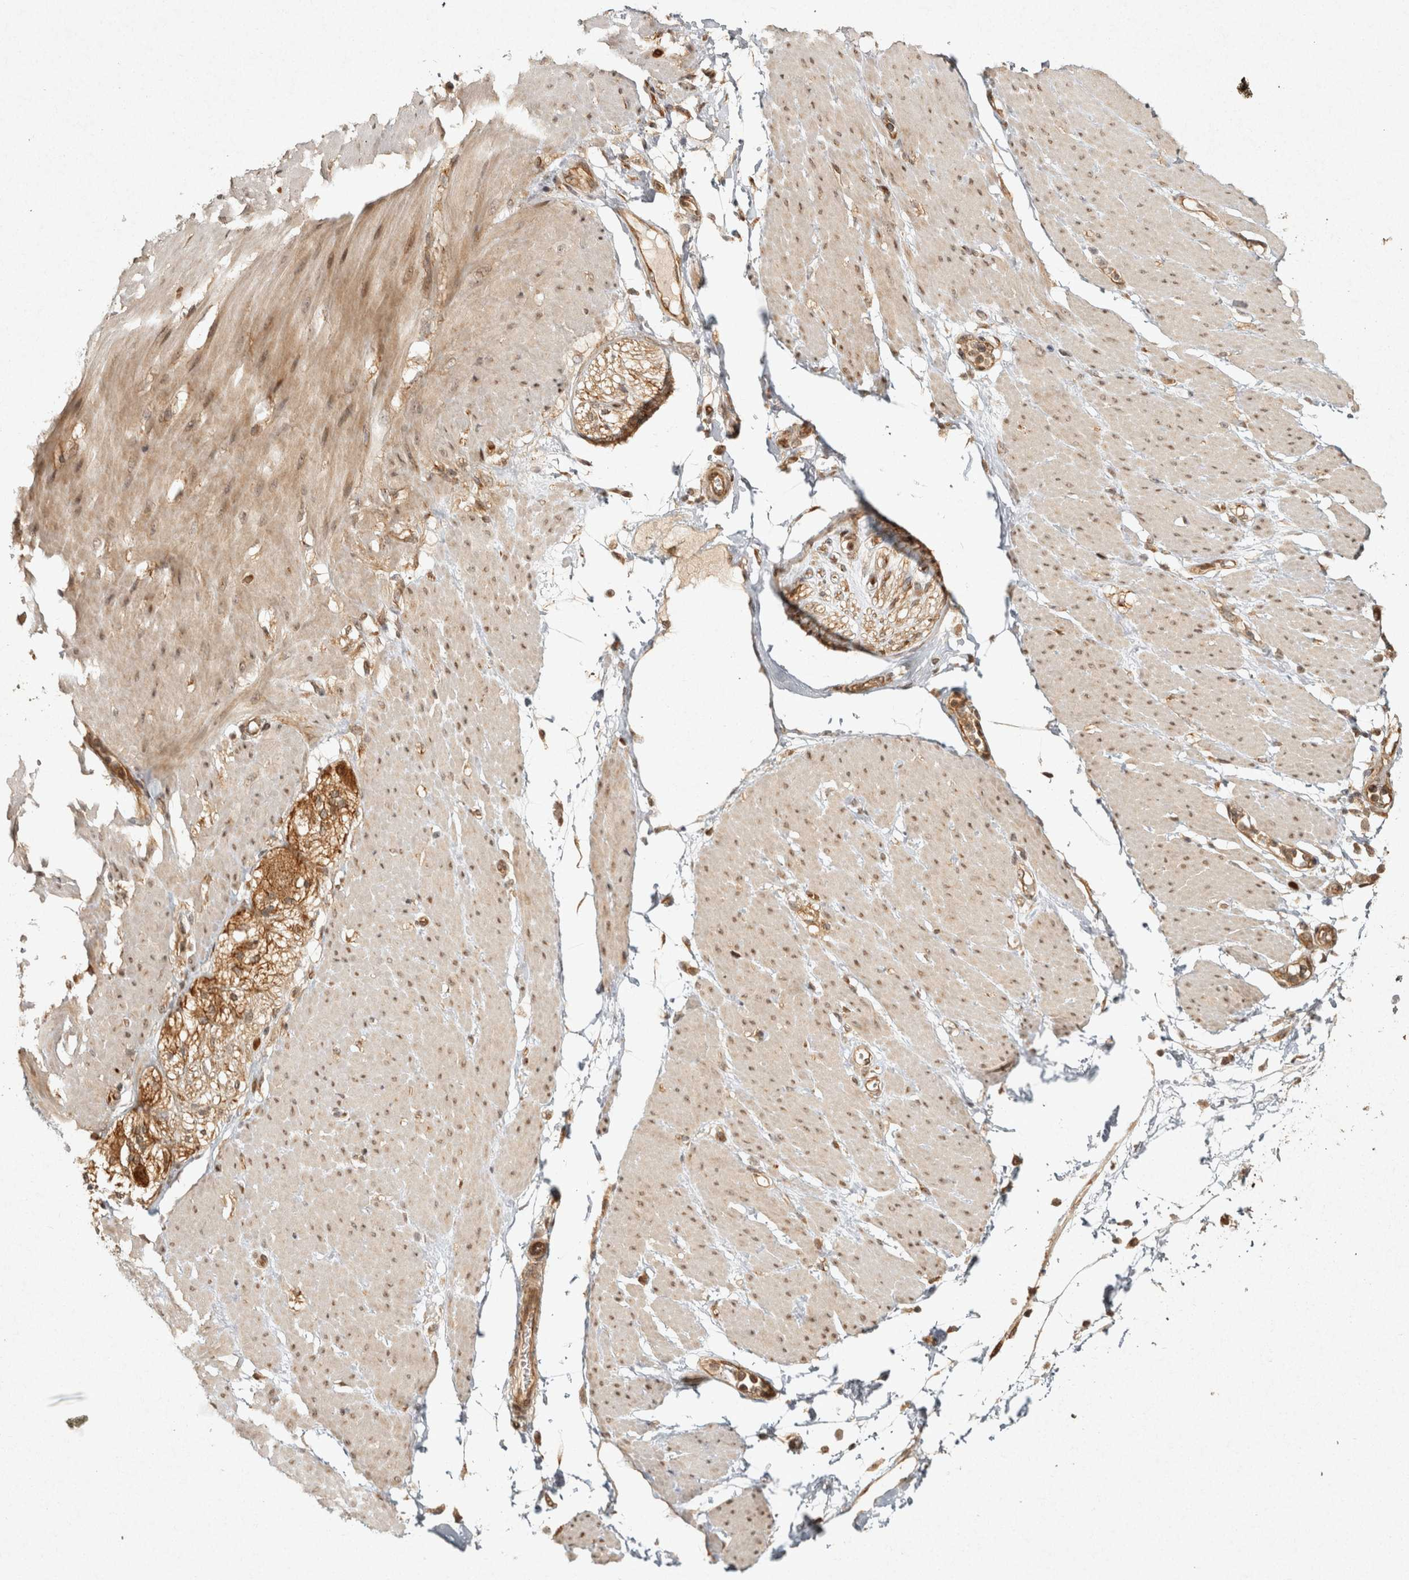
{"staining": {"intensity": "weak", "quantity": ">75%", "location": "cytoplasmic/membranous"}, "tissue": "adipose tissue", "cell_type": "Adipocytes", "image_type": "normal", "snomed": [{"axis": "morphology", "description": "Normal tissue, NOS"}, {"axis": "morphology", "description": "Adenocarcinoma, NOS"}, {"axis": "topography", "description": "Duodenum"}, {"axis": "topography", "description": "Peripheral nerve tissue"}], "caption": "Protein expression analysis of normal adipose tissue reveals weak cytoplasmic/membranous expression in approximately >75% of adipocytes.", "gene": "CAMSAP2", "patient": {"sex": "female", "age": 60}}